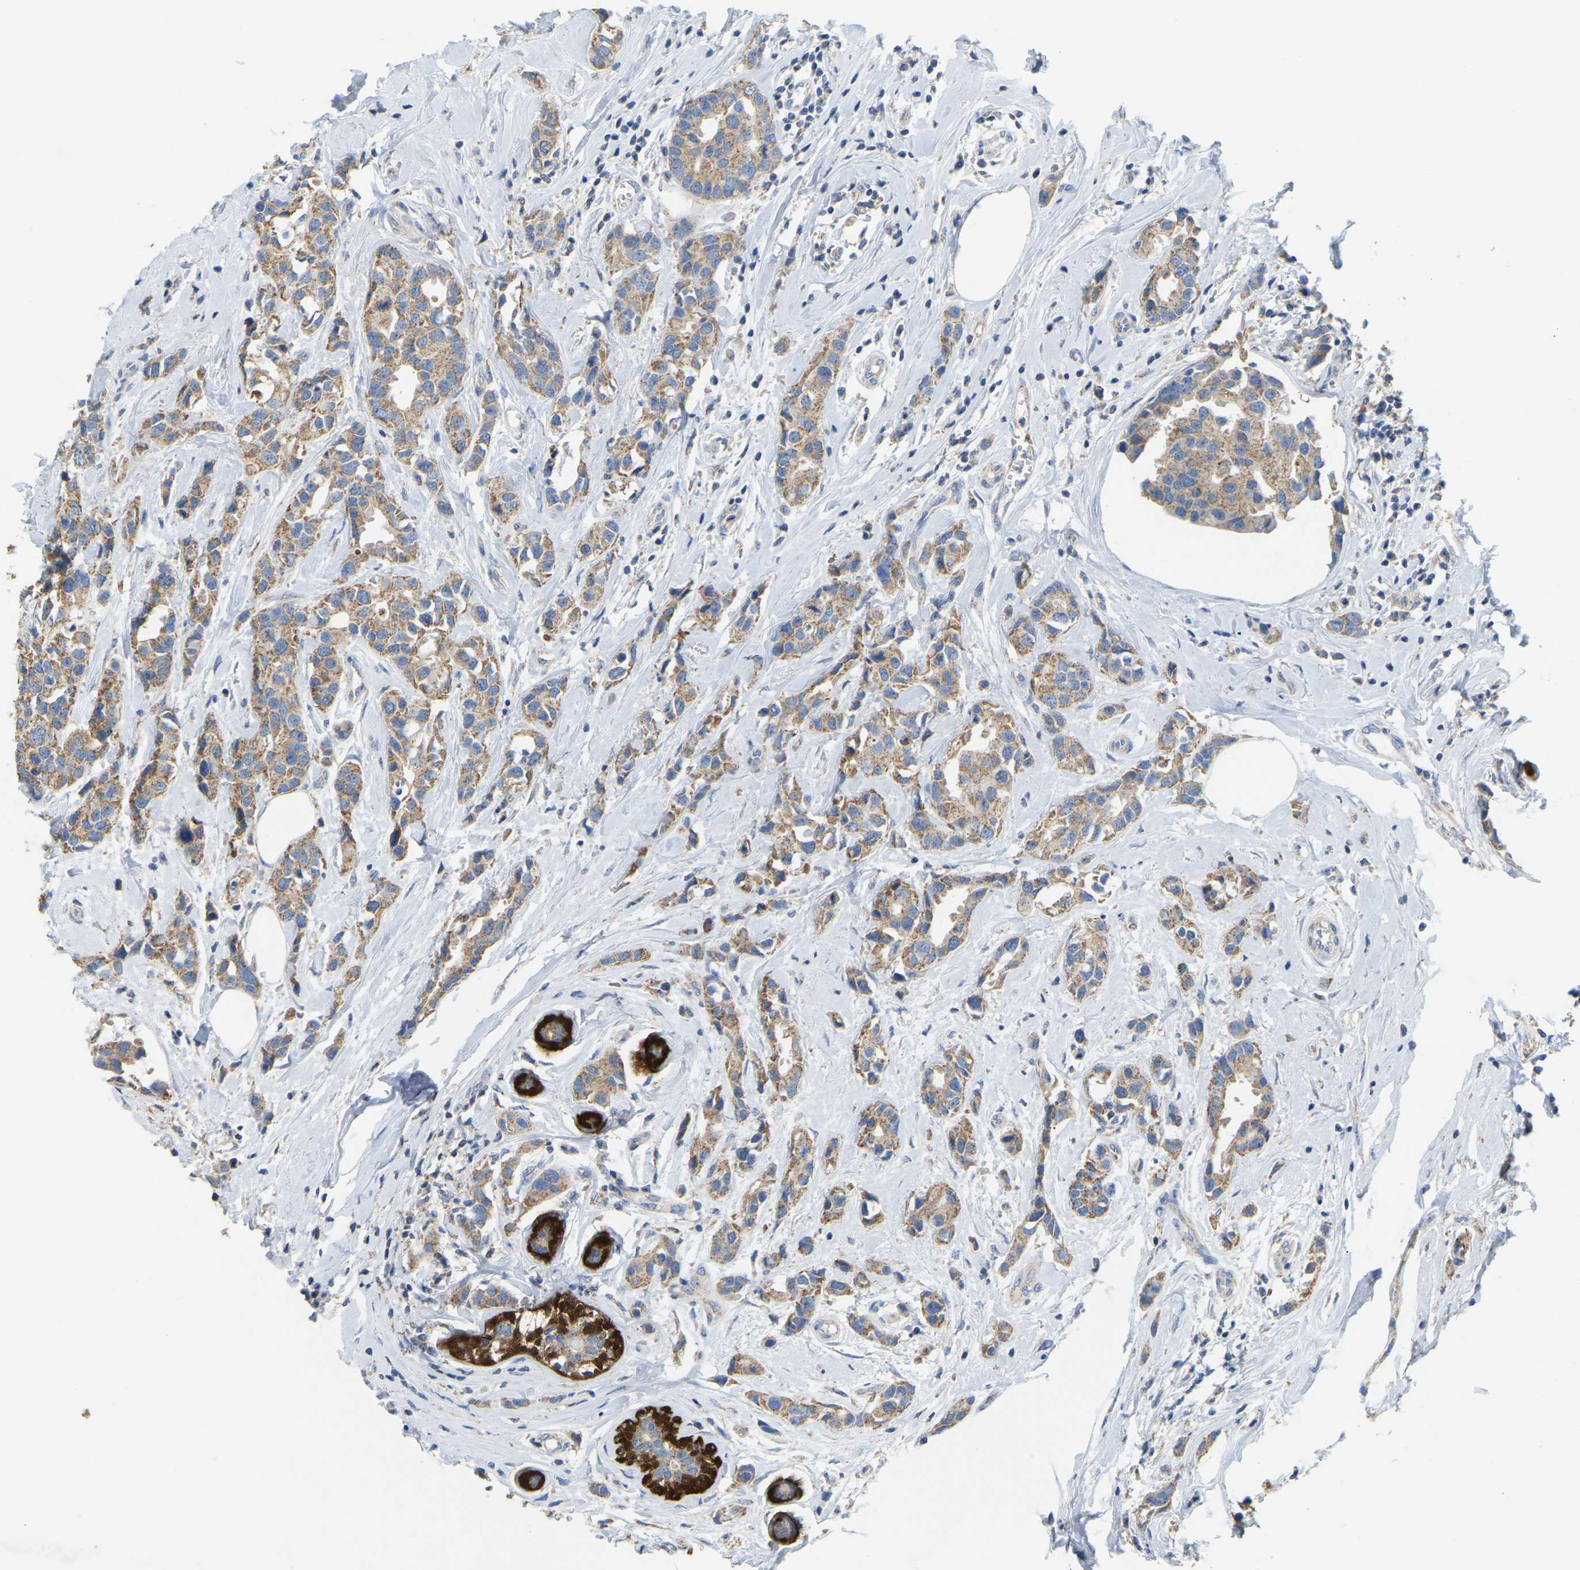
{"staining": {"intensity": "moderate", "quantity": ">75%", "location": "cytoplasmic/membranous"}, "tissue": "breast cancer", "cell_type": "Tumor cells", "image_type": "cancer", "snomed": [{"axis": "morphology", "description": "Normal tissue, NOS"}, {"axis": "morphology", "description": "Duct carcinoma"}, {"axis": "topography", "description": "Breast"}], "caption": "Protein staining of breast cancer tissue reveals moderate cytoplasmic/membranous positivity in approximately >75% of tumor cells.", "gene": "SERPINB5", "patient": {"sex": "female", "age": 50}}